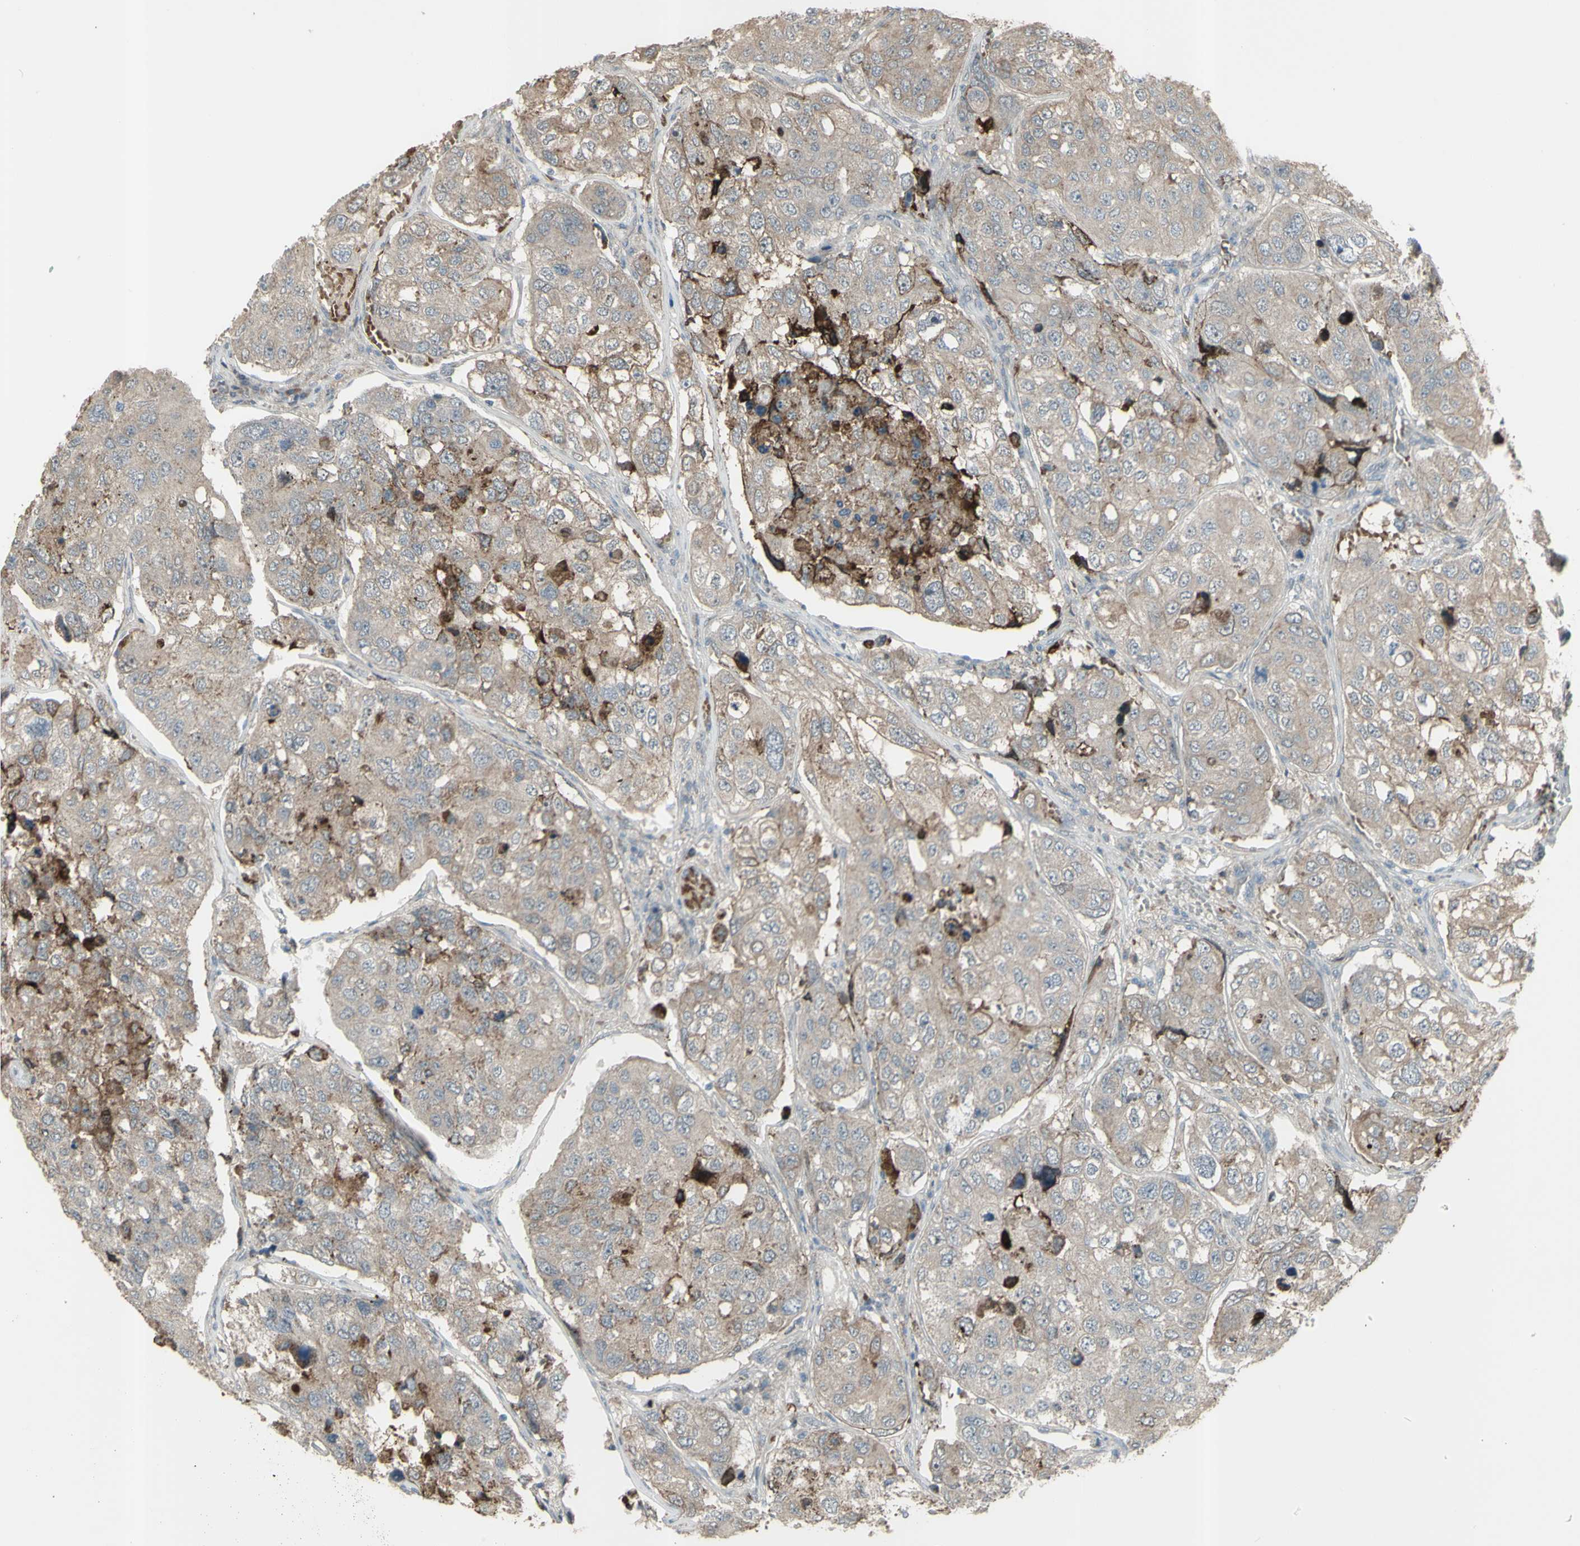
{"staining": {"intensity": "weak", "quantity": ">75%", "location": "cytoplasmic/membranous"}, "tissue": "urothelial cancer", "cell_type": "Tumor cells", "image_type": "cancer", "snomed": [{"axis": "morphology", "description": "Urothelial carcinoma, High grade"}, {"axis": "topography", "description": "Lymph node"}, {"axis": "topography", "description": "Urinary bladder"}], "caption": "DAB (3,3'-diaminobenzidine) immunohistochemical staining of human urothelial cancer demonstrates weak cytoplasmic/membranous protein positivity in about >75% of tumor cells.", "gene": "GRAMD1B", "patient": {"sex": "male", "age": 51}}